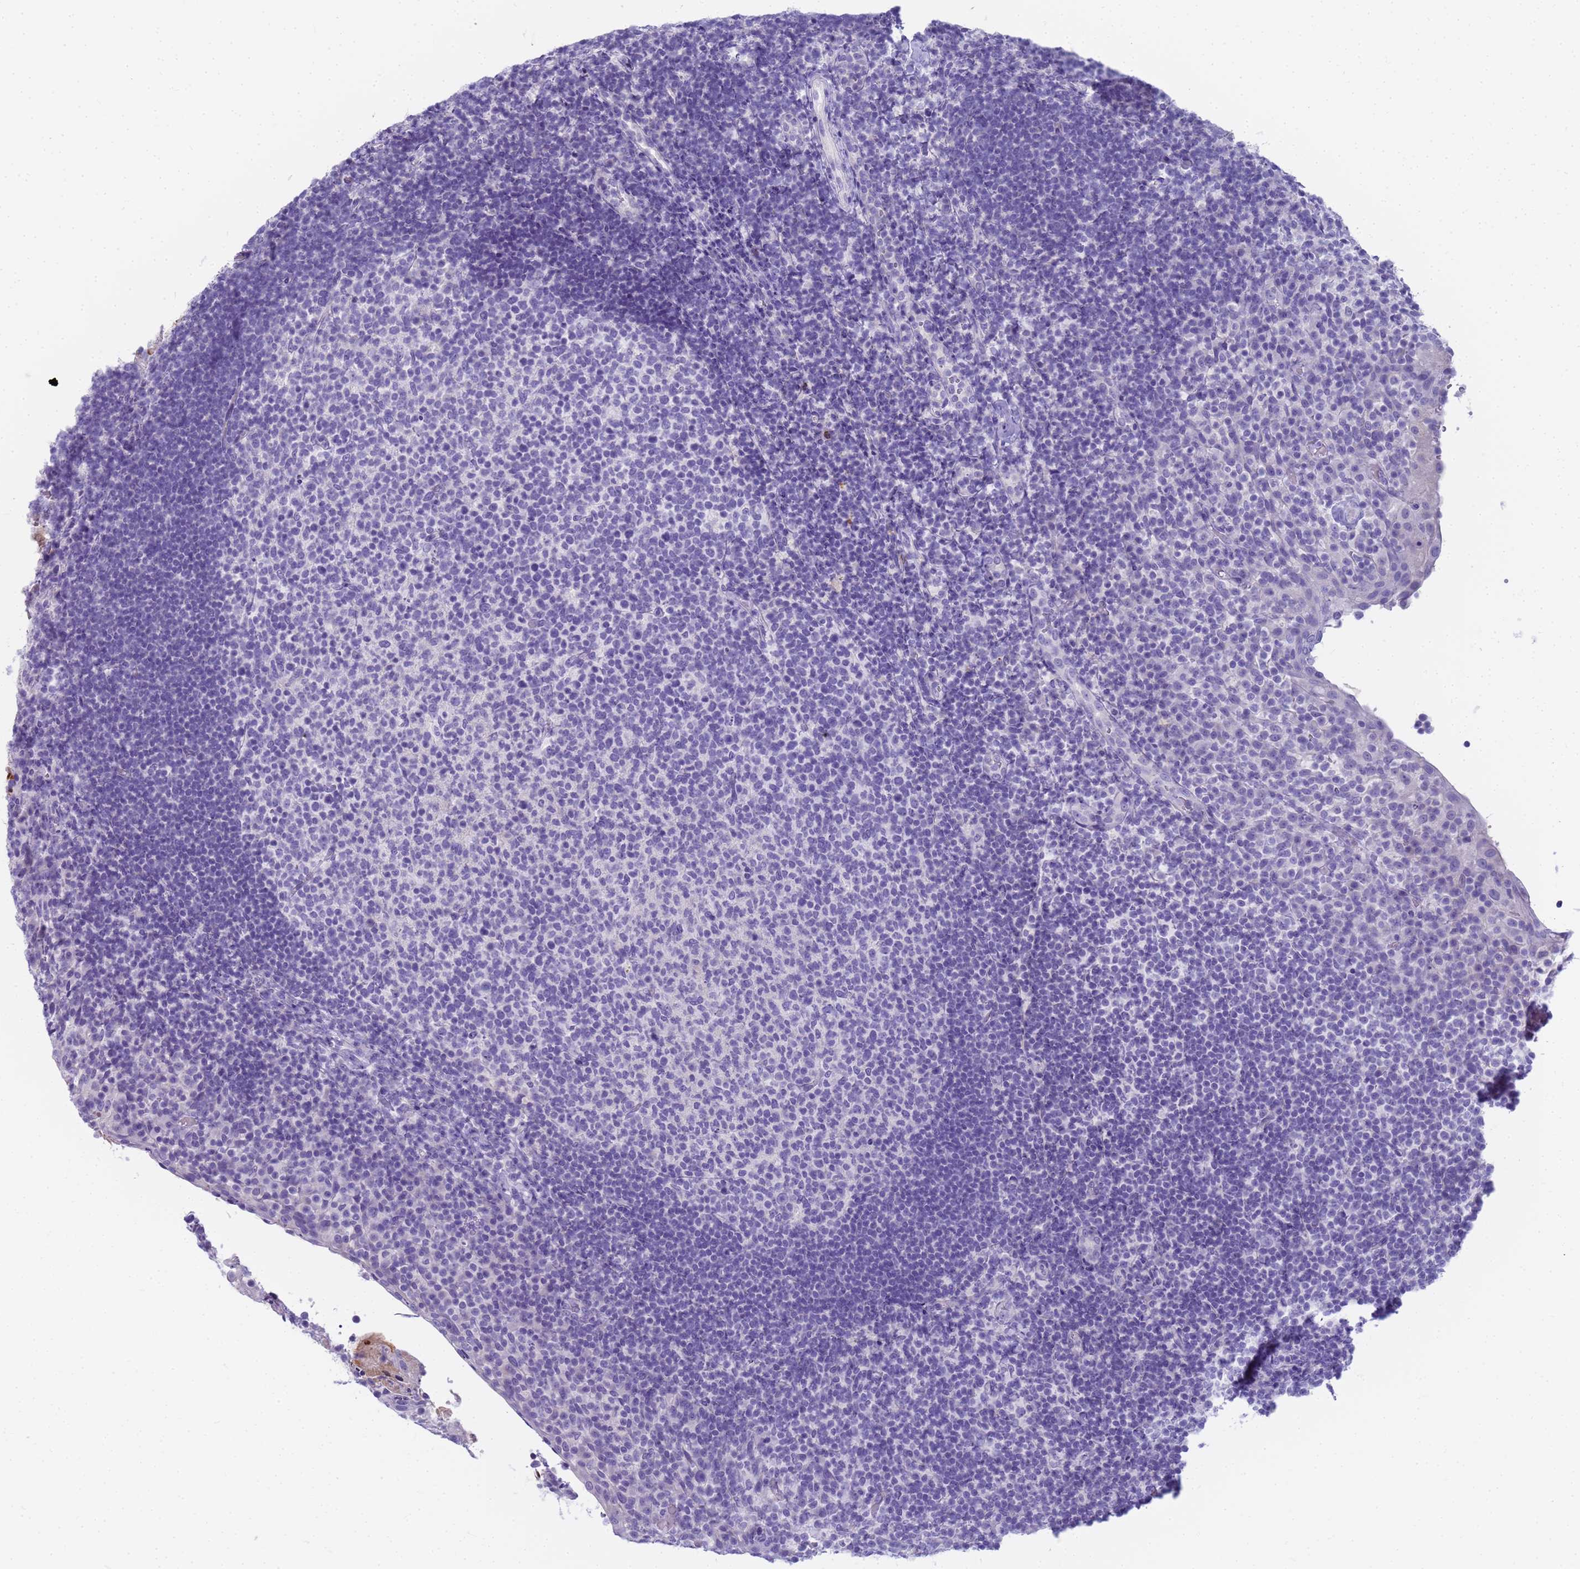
{"staining": {"intensity": "negative", "quantity": "none", "location": "none"}, "tissue": "tonsil", "cell_type": "Germinal center cells", "image_type": "normal", "snomed": [{"axis": "morphology", "description": "Normal tissue, NOS"}, {"axis": "topography", "description": "Tonsil"}], "caption": "Immunohistochemical staining of benign human tonsil reveals no significant expression in germinal center cells.", "gene": "RNASE2", "patient": {"sex": "female", "age": 10}}